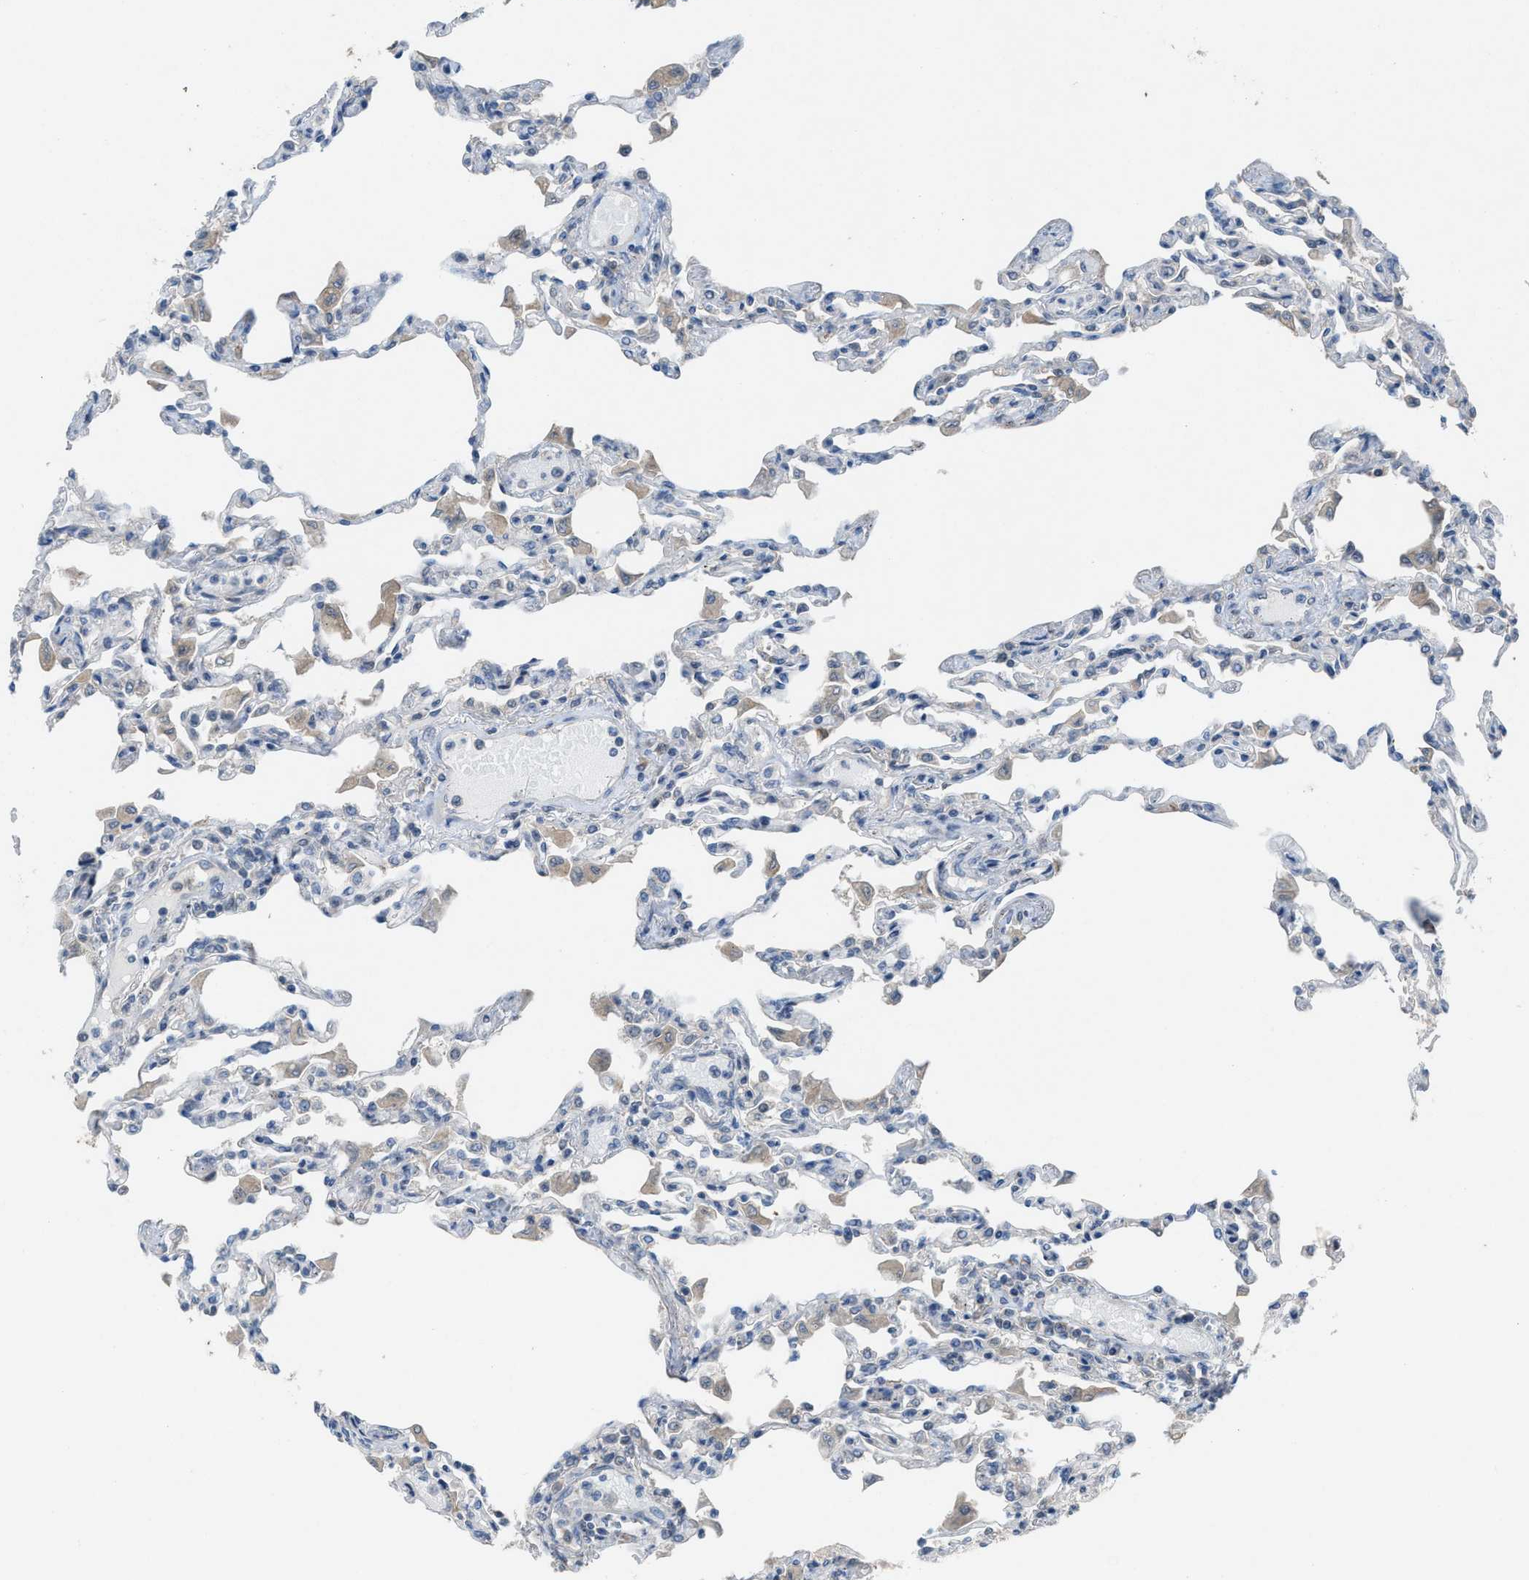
{"staining": {"intensity": "negative", "quantity": "none", "location": "none"}, "tissue": "lung", "cell_type": "Alveolar cells", "image_type": "normal", "snomed": [{"axis": "morphology", "description": "Normal tissue, NOS"}, {"axis": "topography", "description": "Bronchus"}, {"axis": "topography", "description": "Lung"}], "caption": "High magnification brightfield microscopy of unremarkable lung stained with DAB (3,3'-diaminobenzidine) (brown) and counterstained with hematoxylin (blue): alveolar cells show no significant staining. (Stains: DAB (3,3'-diaminobenzidine) immunohistochemistry with hematoxylin counter stain, Microscopy: brightfield microscopy at high magnification).", "gene": "PLAA", "patient": {"sex": "female", "age": 49}}